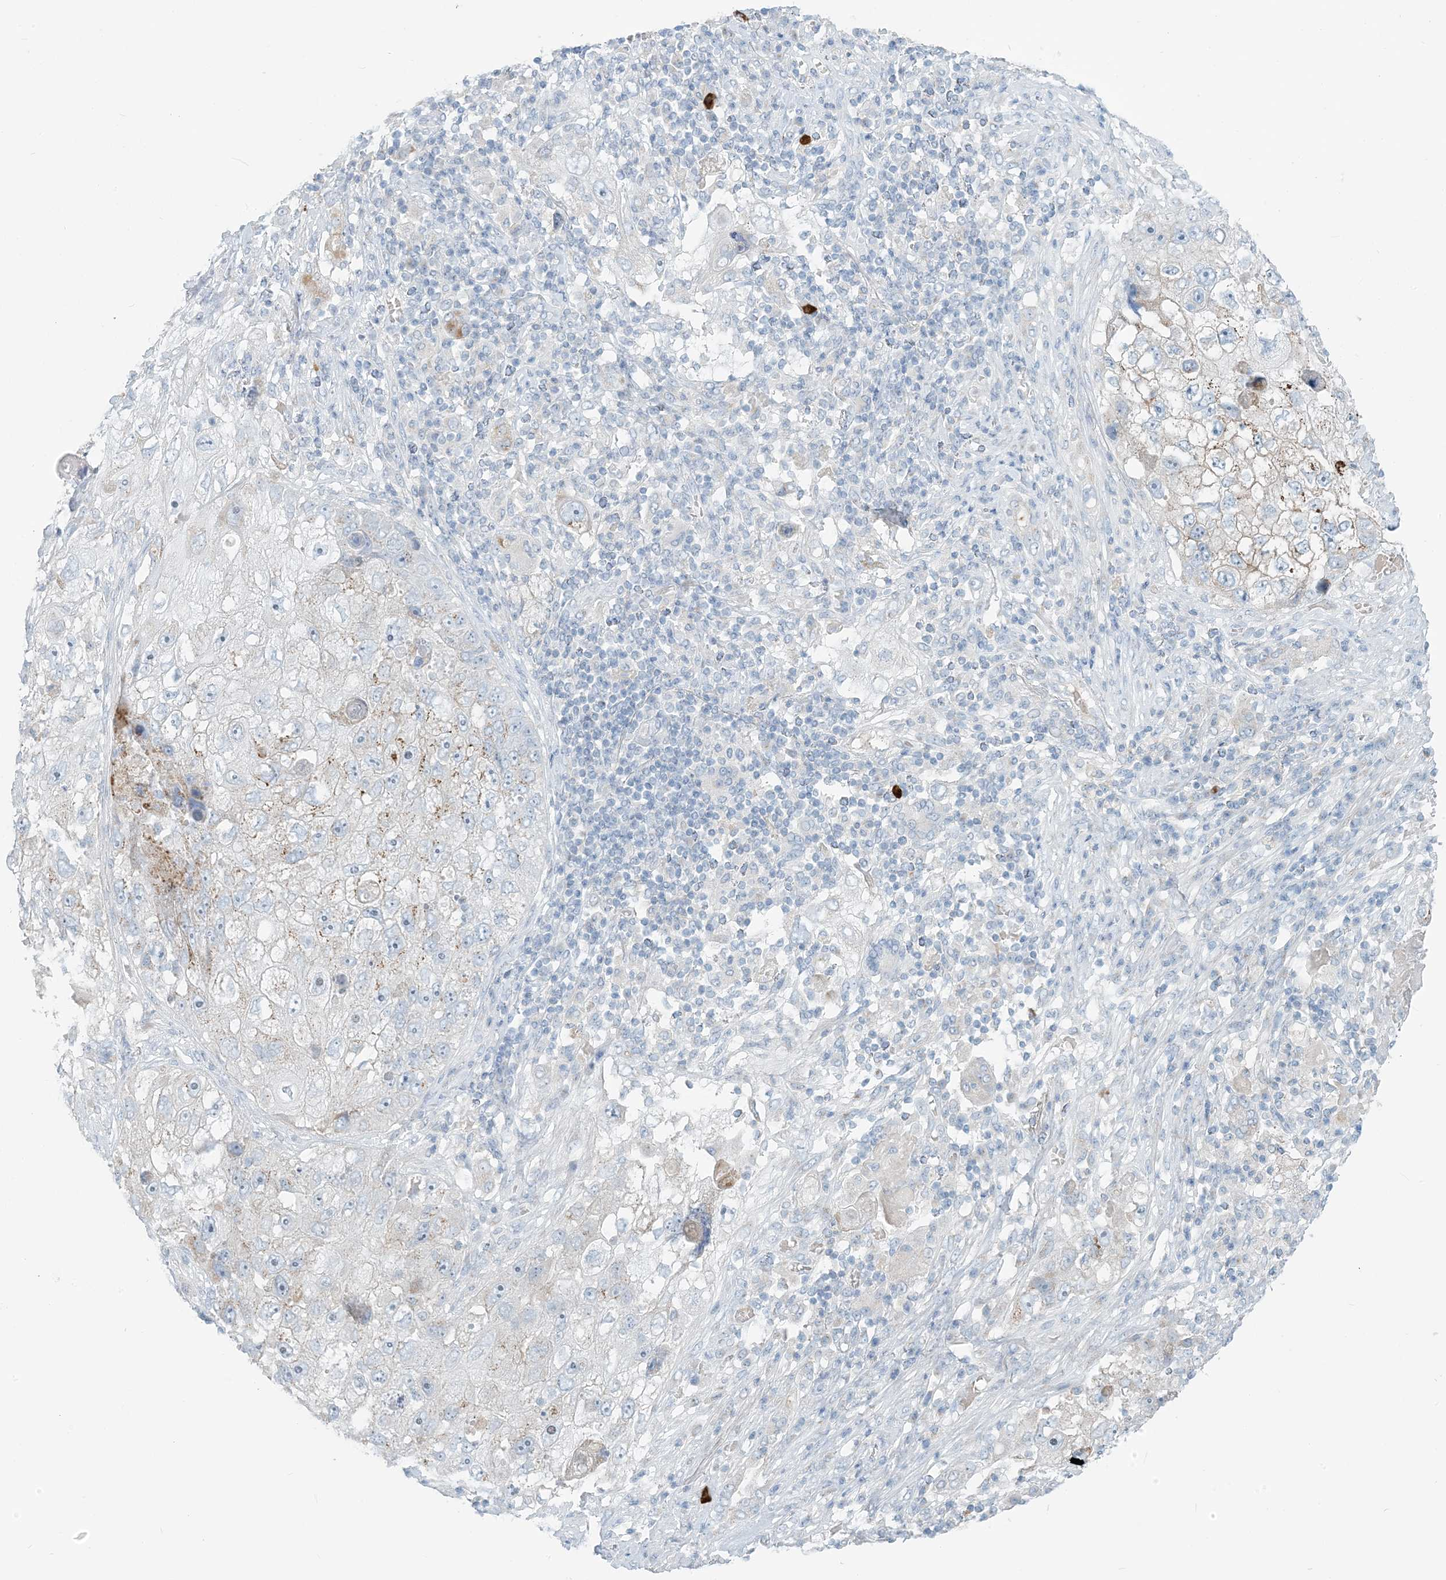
{"staining": {"intensity": "weak", "quantity": "25%-75%", "location": "cytoplasmic/membranous"}, "tissue": "lung cancer", "cell_type": "Tumor cells", "image_type": "cancer", "snomed": [{"axis": "morphology", "description": "Squamous cell carcinoma, NOS"}, {"axis": "topography", "description": "Lung"}], "caption": "Immunohistochemistry (IHC) (DAB) staining of lung cancer (squamous cell carcinoma) displays weak cytoplasmic/membranous protein positivity in about 25%-75% of tumor cells.", "gene": "SCML1", "patient": {"sex": "male", "age": 61}}